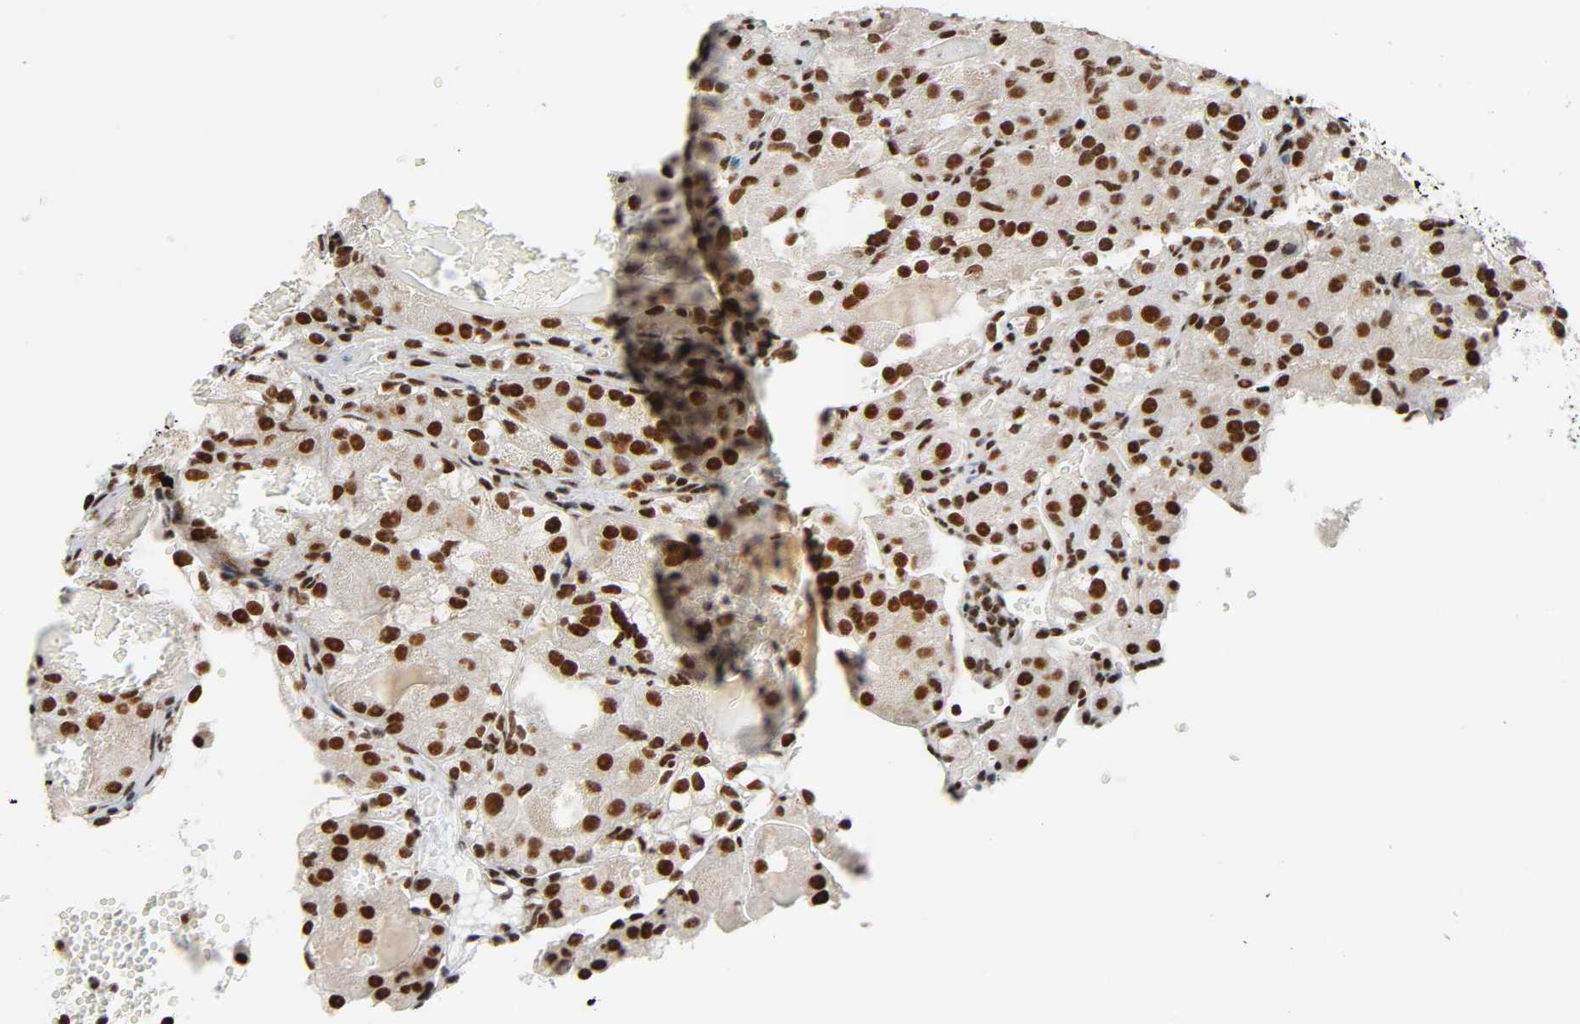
{"staining": {"intensity": "strong", "quantity": ">75%", "location": "nuclear"}, "tissue": "renal cancer", "cell_type": "Tumor cells", "image_type": "cancer", "snomed": [{"axis": "morphology", "description": "Normal tissue, NOS"}, {"axis": "morphology", "description": "Adenocarcinoma, NOS"}, {"axis": "topography", "description": "Kidney"}], "caption": "Immunohistochemistry (DAB (3,3'-diaminobenzidine)) staining of adenocarcinoma (renal) exhibits strong nuclear protein positivity in approximately >75% of tumor cells. The protein of interest is stained brown, and the nuclei are stained in blue (DAB IHC with brightfield microscopy, high magnification).", "gene": "CDK9", "patient": {"sex": "male", "age": 61}}